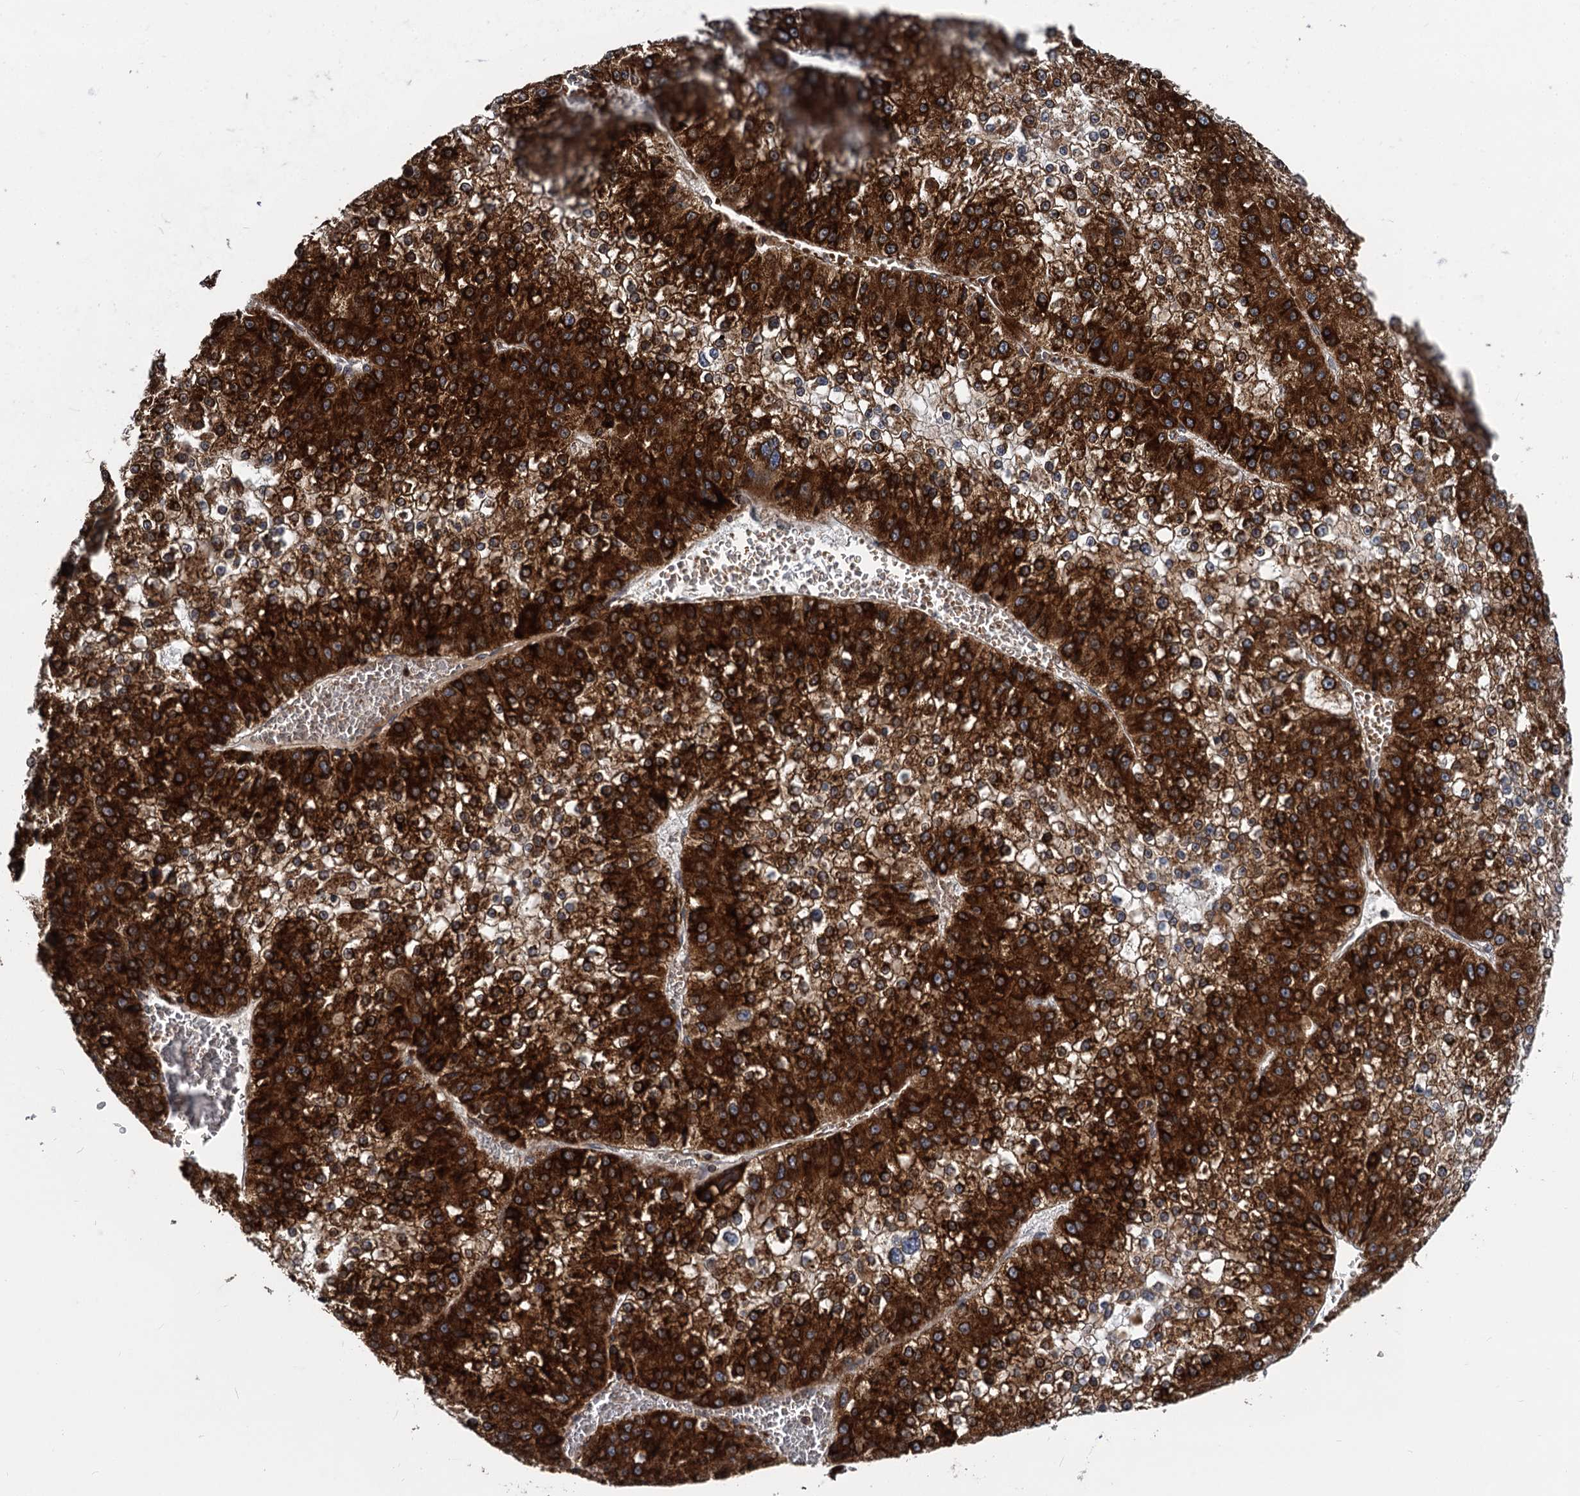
{"staining": {"intensity": "strong", "quantity": ">75%", "location": "cytoplasmic/membranous"}, "tissue": "liver cancer", "cell_type": "Tumor cells", "image_type": "cancer", "snomed": [{"axis": "morphology", "description": "Carcinoma, Hepatocellular, NOS"}, {"axis": "topography", "description": "Liver"}], "caption": "Immunohistochemical staining of liver hepatocellular carcinoma demonstrates strong cytoplasmic/membranous protein staining in approximately >75% of tumor cells.", "gene": "STIM1", "patient": {"sex": "female", "age": 73}}